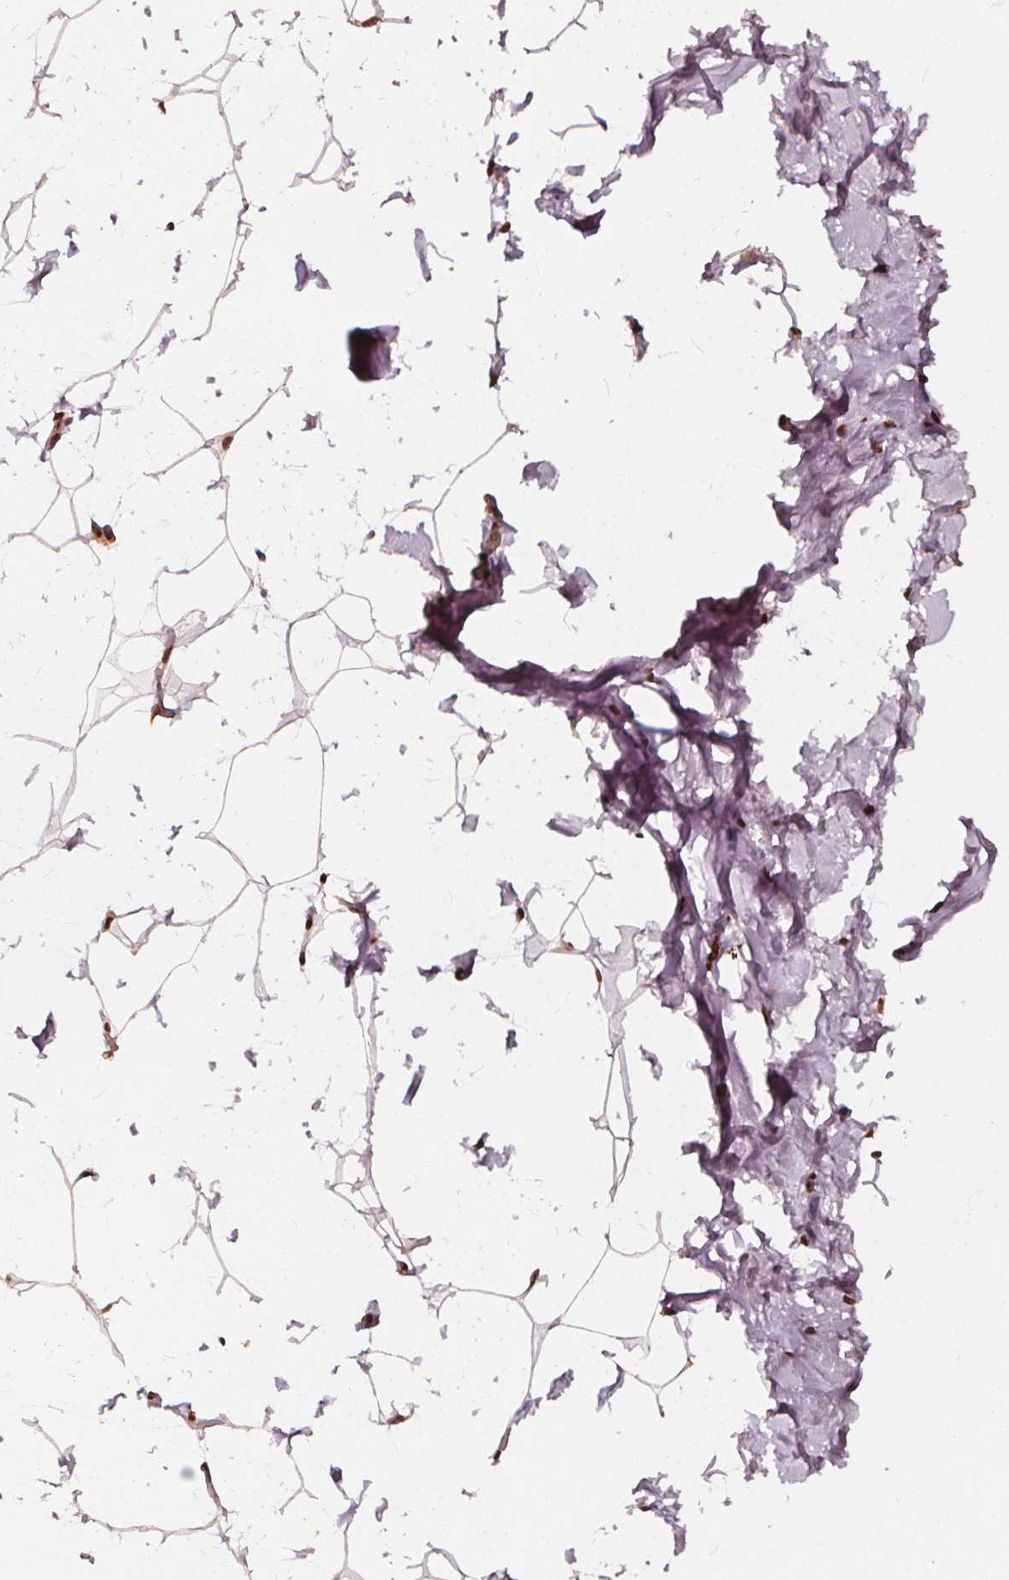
{"staining": {"intensity": "moderate", "quantity": ">75%", "location": "nuclear"}, "tissue": "breast", "cell_type": "Adipocytes", "image_type": "normal", "snomed": [{"axis": "morphology", "description": "Normal tissue, NOS"}, {"axis": "topography", "description": "Breast"}], "caption": "Human breast stained with a brown dye displays moderate nuclear positive staining in about >75% of adipocytes.", "gene": "H3C14", "patient": {"sex": "female", "age": 32}}